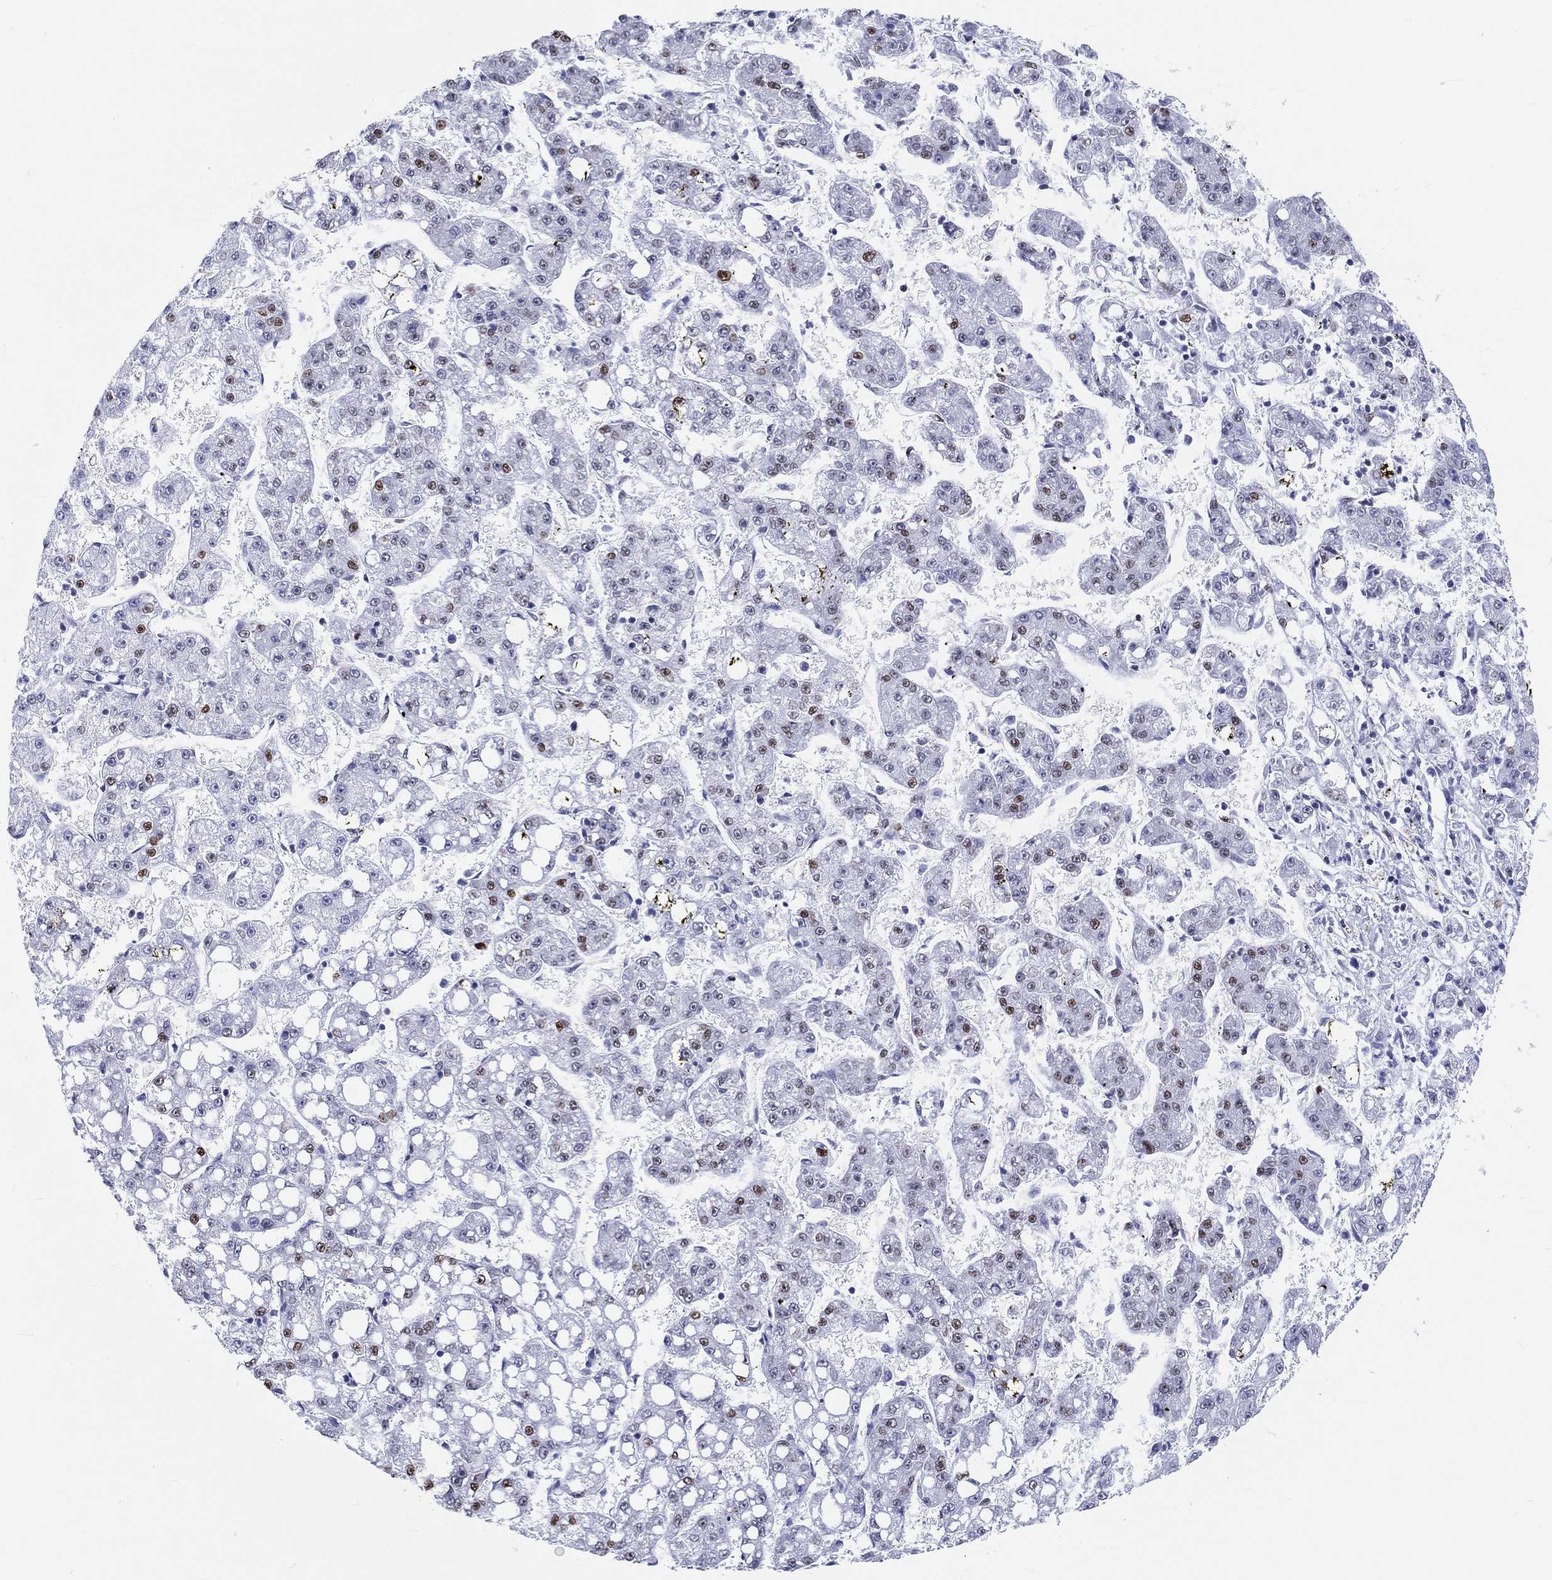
{"staining": {"intensity": "moderate", "quantity": "25%-75%", "location": "nuclear"}, "tissue": "liver cancer", "cell_type": "Tumor cells", "image_type": "cancer", "snomed": [{"axis": "morphology", "description": "Carcinoma, Hepatocellular, NOS"}, {"axis": "topography", "description": "Liver"}], "caption": "Liver hepatocellular carcinoma tissue demonstrates moderate nuclear expression in approximately 25%-75% of tumor cells Using DAB (3,3'-diaminobenzidine) (brown) and hematoxylin (blue) stains, captured at high magnification using brightfield microscopy.", "gene": "H1-1", "patient": {"sex": "female", "age": 65}}